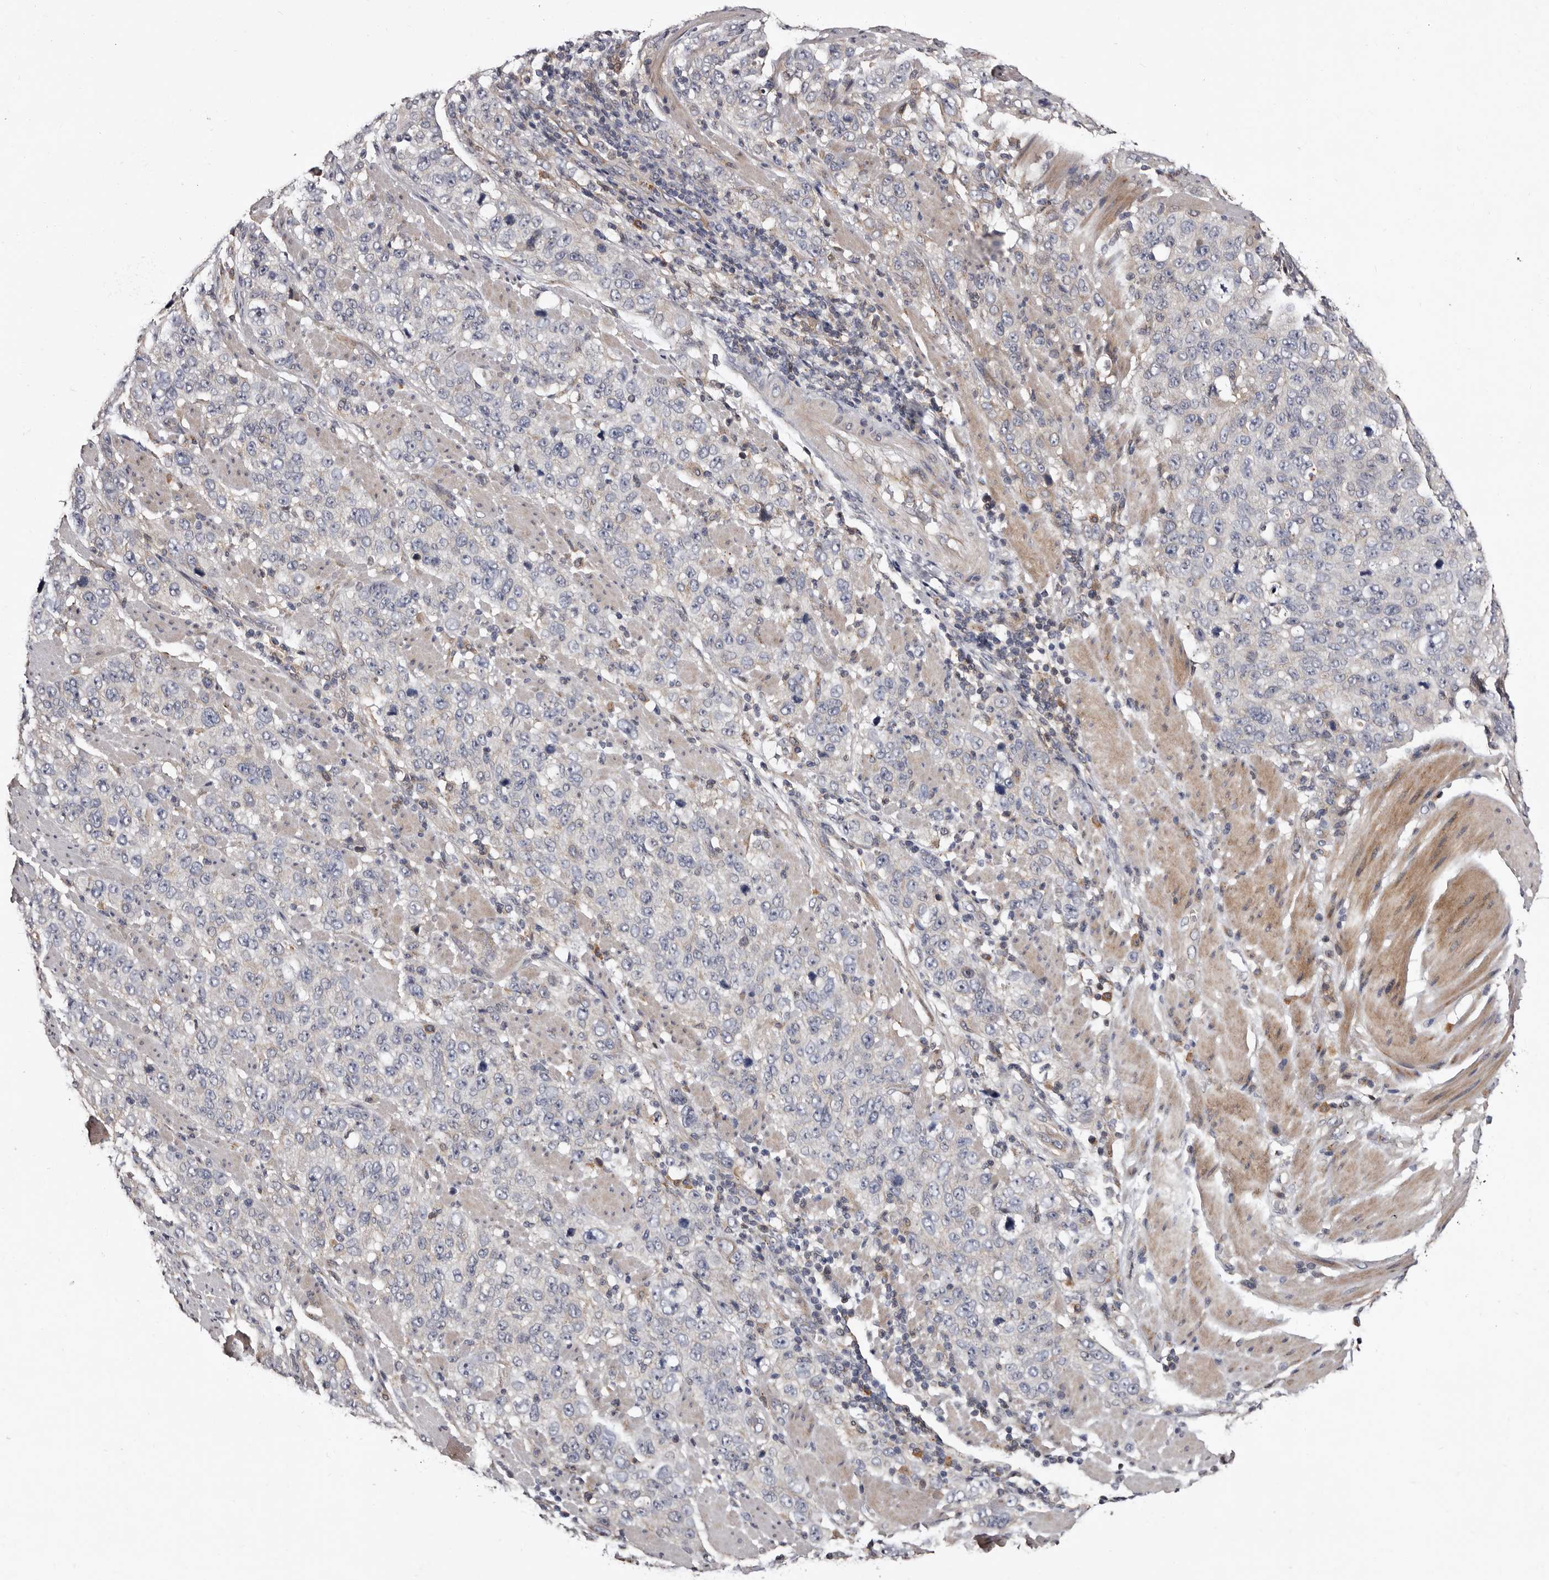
{"staining": {"intensity": "negative", "quantity": "none", "location": "none"}, "tissue": "stomach cancer", "cell_type": "Tumor cells", "image_type": "cancer", "snomed": [{"axis": "morphology", "description": "Adenocarcinoma, NOS"}, {"axis": "topography", "description": "Stomach"}], "caption": "A high-resolution image shows immunohistochemistry (IHC) staining of stomach cancer, which displays no significant expression in tumor cells.", "gene": "DNPH1", "patient": {"sex": "male", "age": 48}}